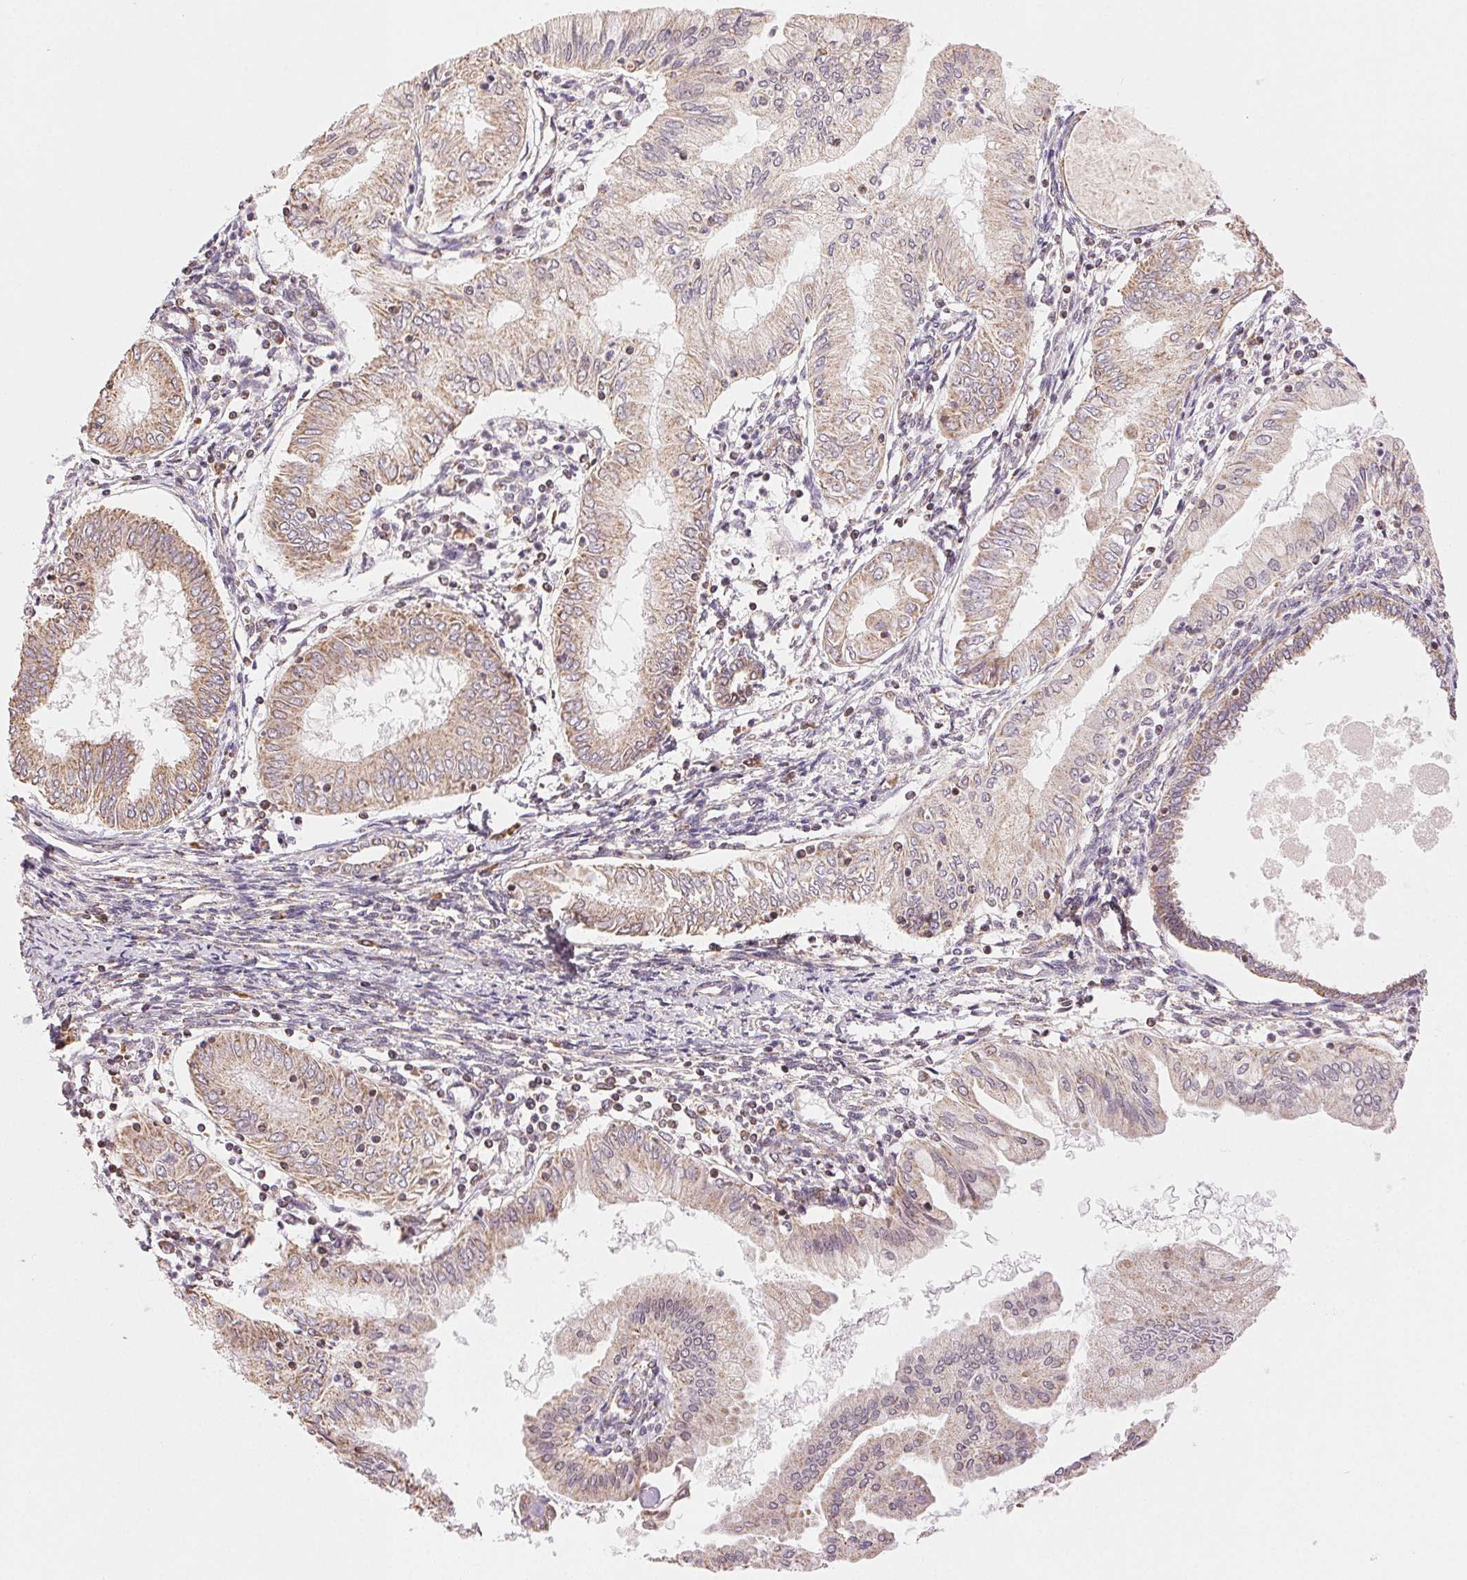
{"staining": {"intensity": "weak", "quantity": "25%-75%", "location": "cytoplasmic/membranous"}, "tissue": "endometrial cancer", "cell_type": "Tumor cells", "image_type": "cancer", "snomed": [{"axis": "morphology", "description": "Adenocarcinoma, NOS"}, {"axis": "topography", "description": "Endometrium"}], "caption": "Immunohistochemical staining of endometrial cancer demonstrates low levels of weak cytoplasmic/membranous expression in approximately 25%-75% of tumor cells.", "gene": "PIWIL4", "patient": {"sex": "female", "age": 68}}